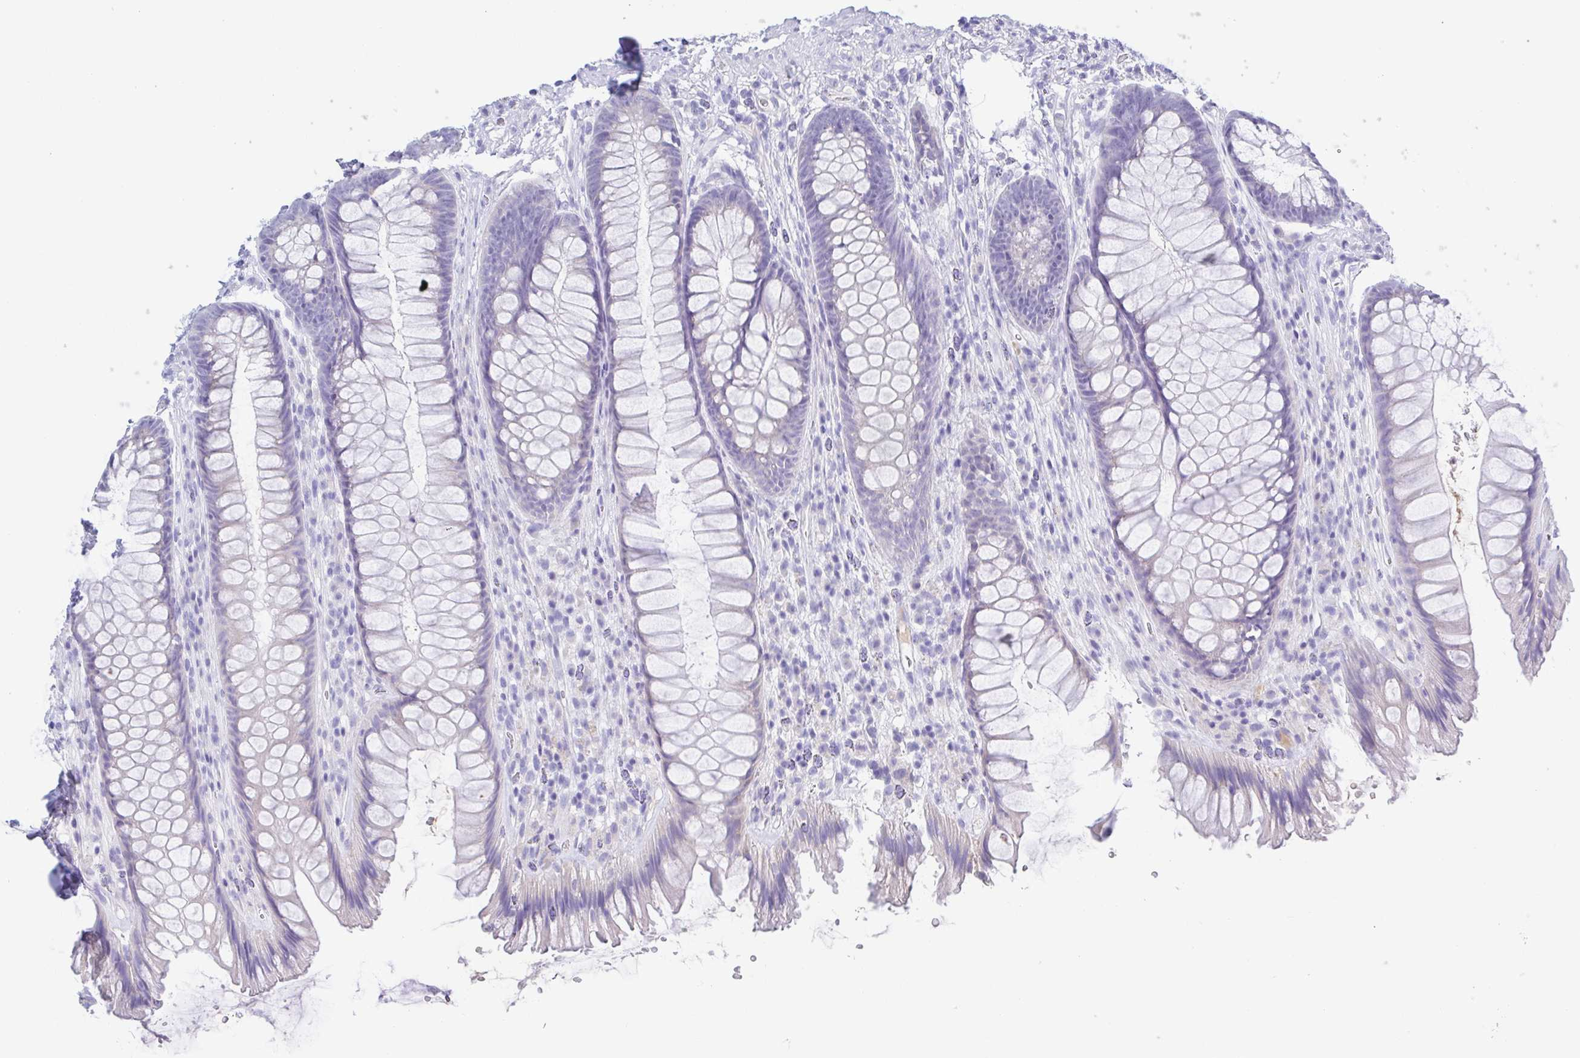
{"staining": {"intensity": "negative", "quantity": "none", "location": "none"}, "tissue": "rectum", "cell_type": "Glandular cells", "image_type": "normal", "snomed": [{"axis": "morphology", "description": "Normal tissue, NOS"}, {"axis": "topography", "description": "Rectum"}], "caption": "The histopathology image demonstrates no staining of glandular cells in normal rectum.", "gene": "A1BG", "patient": {"sex": "male", "age": 53}}